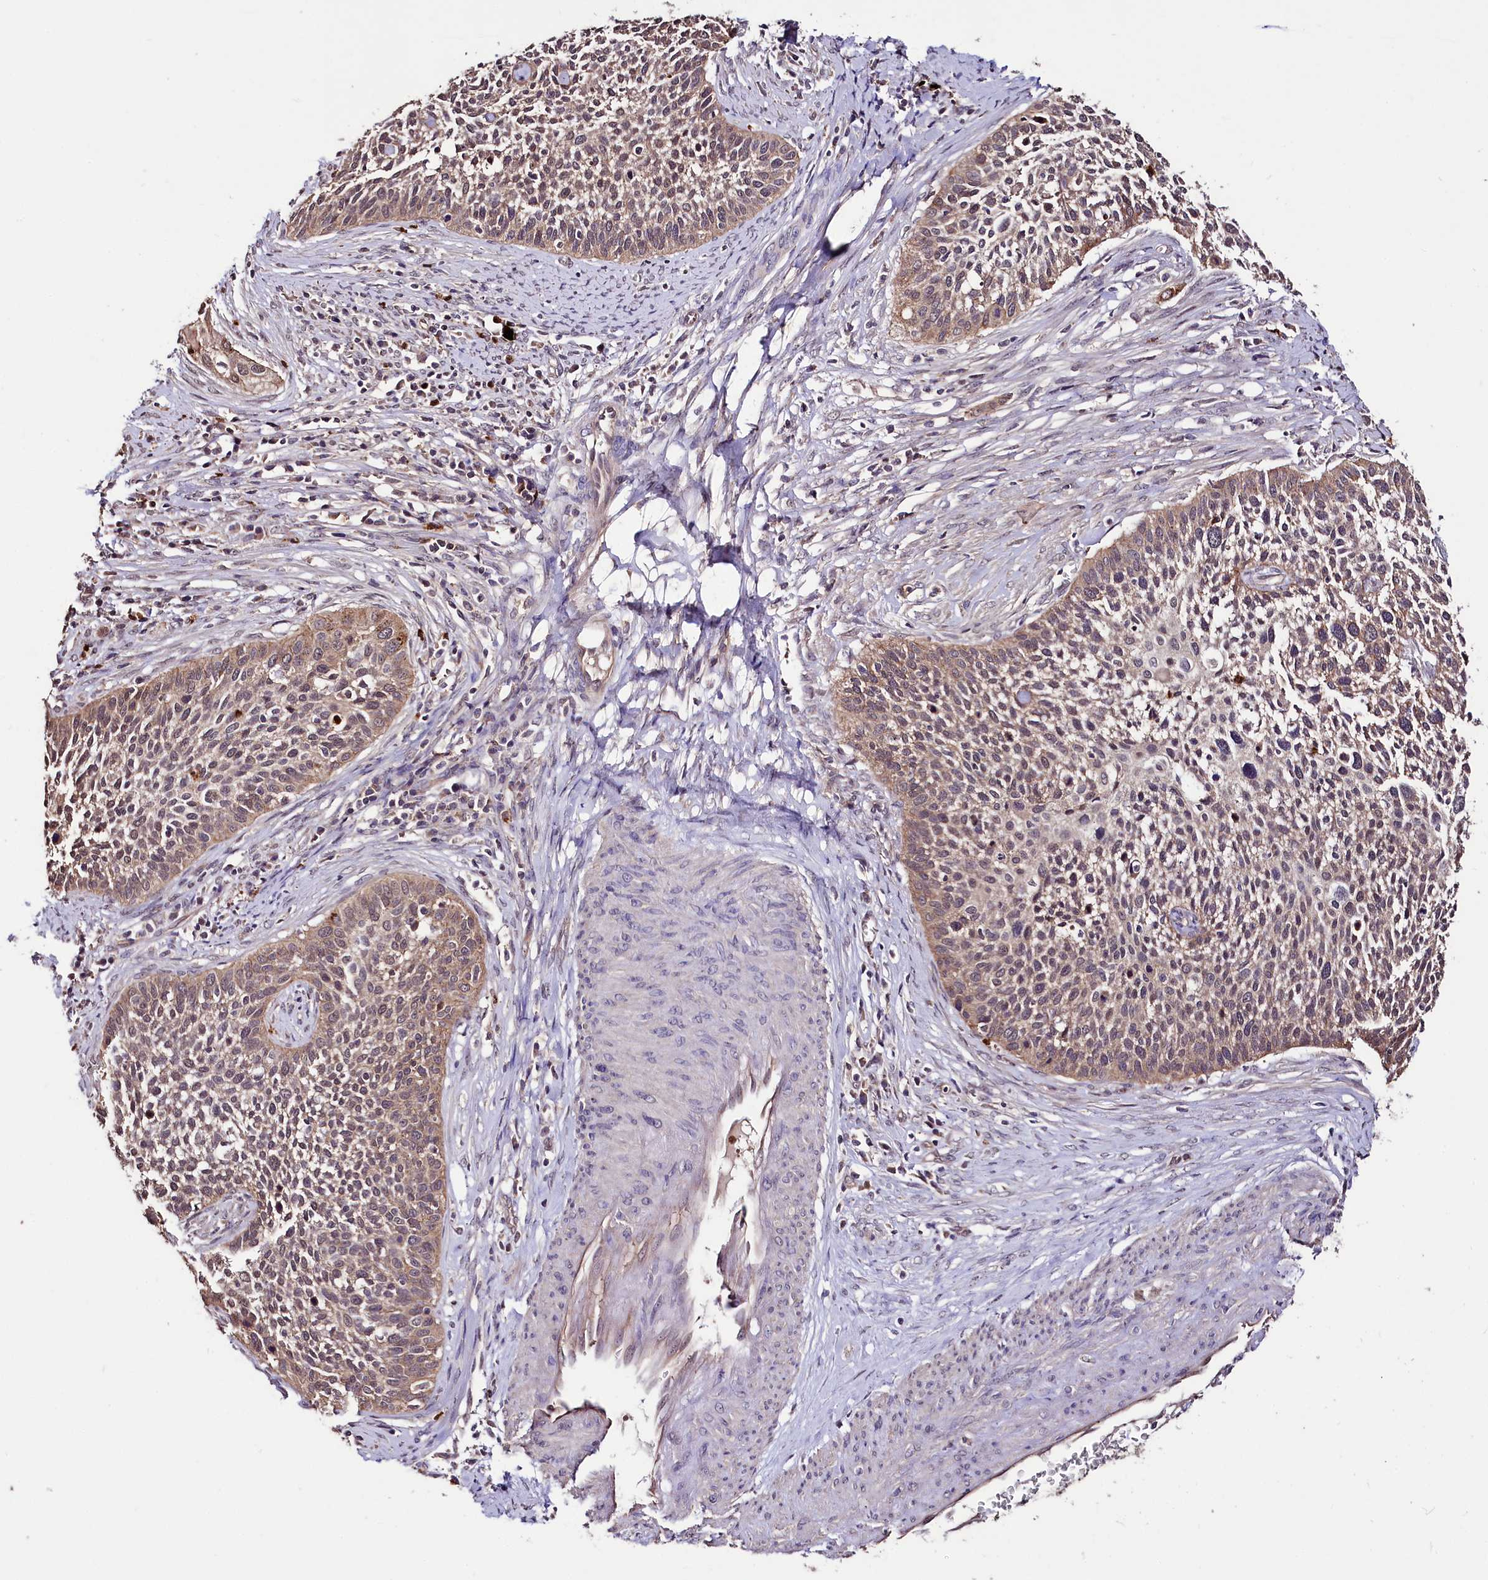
{"staining": {"intensity": "weak", "quantity": ">75%", "location": "cytoplasmic/membranous"}, "tissue": "cervical cancer", "cell_type": "Tumor cells", "image_type": "cancer", "snomed": [{"axis": "morphology", "description": "Squamous cell carcinoma, NOS"}, {"axis": "topography", "description": "Cervix"}], "caption": "Human squamous cell carcinoma (cervical) stained with a protein marker exhibits weak staining in tumor cells.", "gene": "KLRB1", "patient": {"sex": "female", "age": 34}}